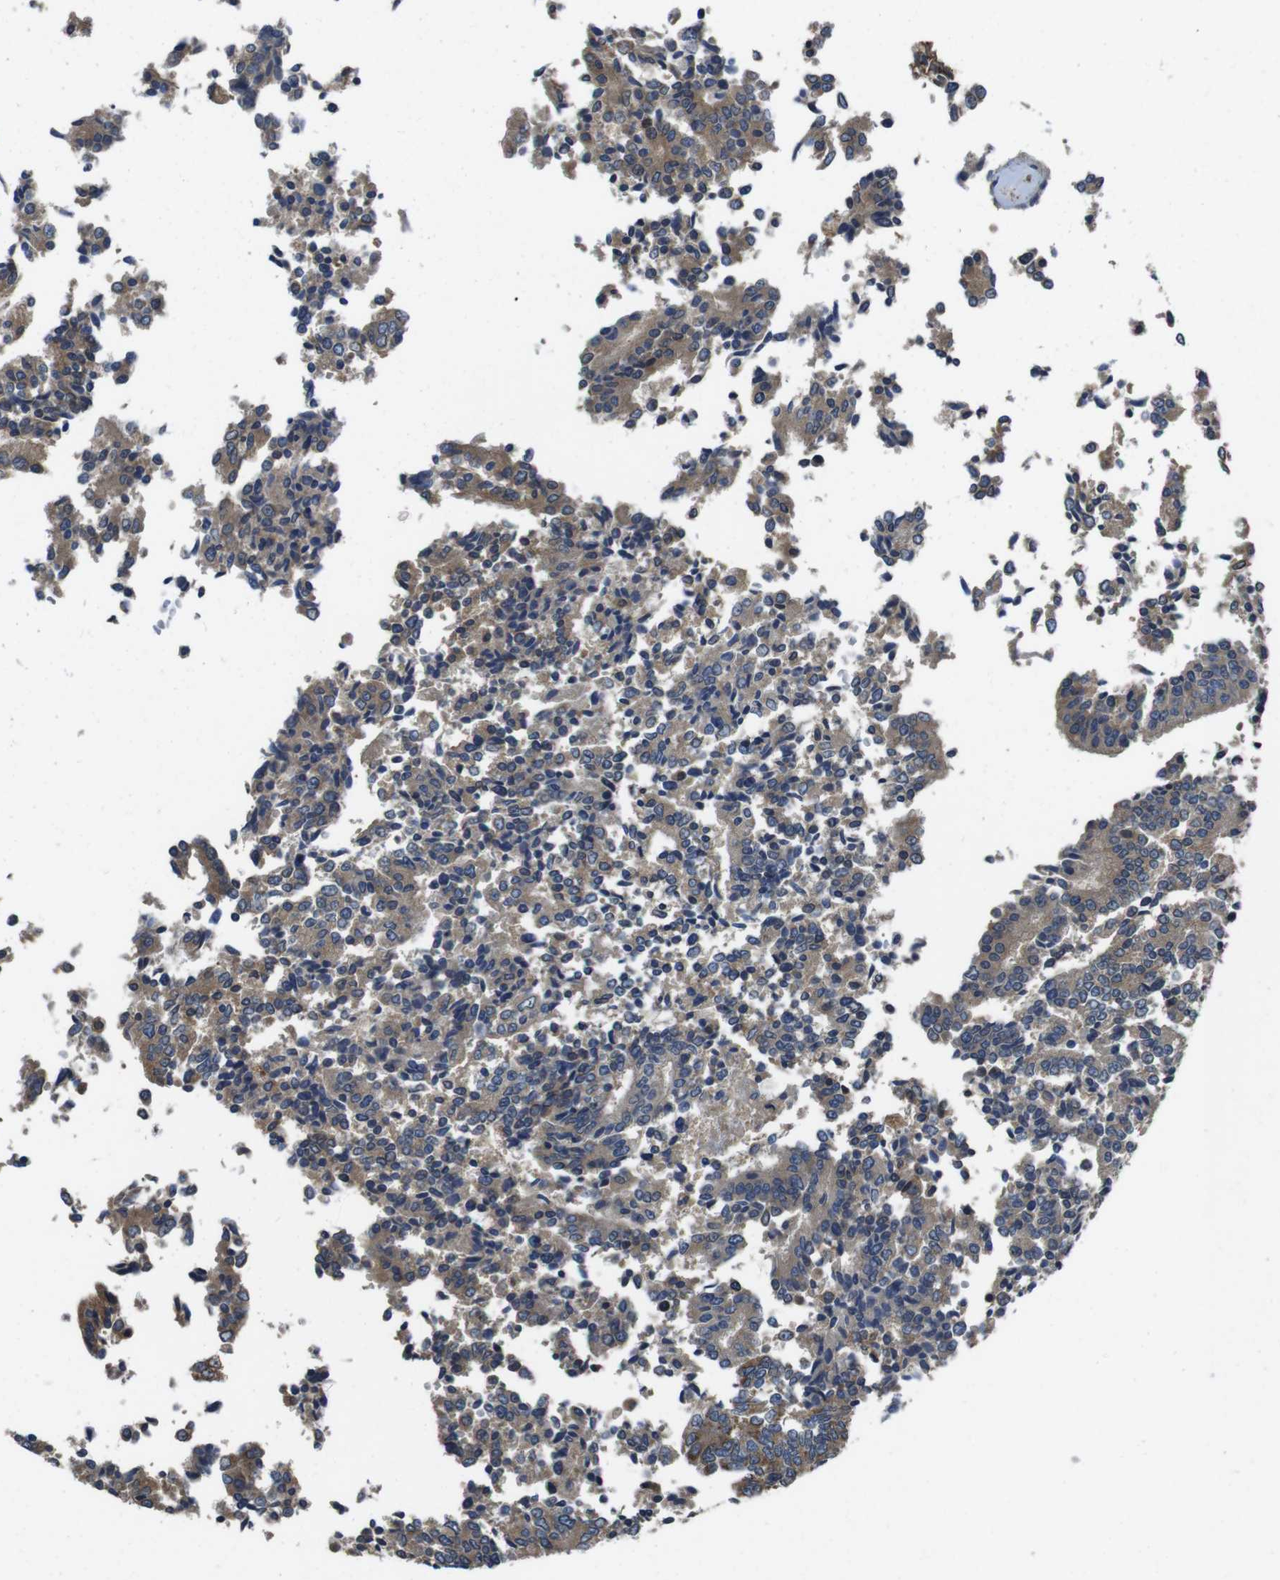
{"staining": {"intensity": "moderate", "quantity": ">75%", "location": "cytoplasmic/membranous"}, "tissue": "prostate cancer", "cell_type": "Tumor cells", "image_type": "cancer", "snomed": [{"axis": "morphology", "description": "Normal tissue, NOS"}, {"axis": "morphology", "description": "Adenocarcinoma, High grade"}, {"axis": "topography", "description": "Prostate"}, {"axis": "topography", "description": "Seminal veicle"}], "caption": "About >75% of tumor cells in human prostate cancer (high-grade adenocarcinoma) show moderate cytoplasmic/membranous protein staining as visualized by brown immunohistochemical staining.", "gene": "RAB6A", "patient": {"sex": "male", "age": 55}}